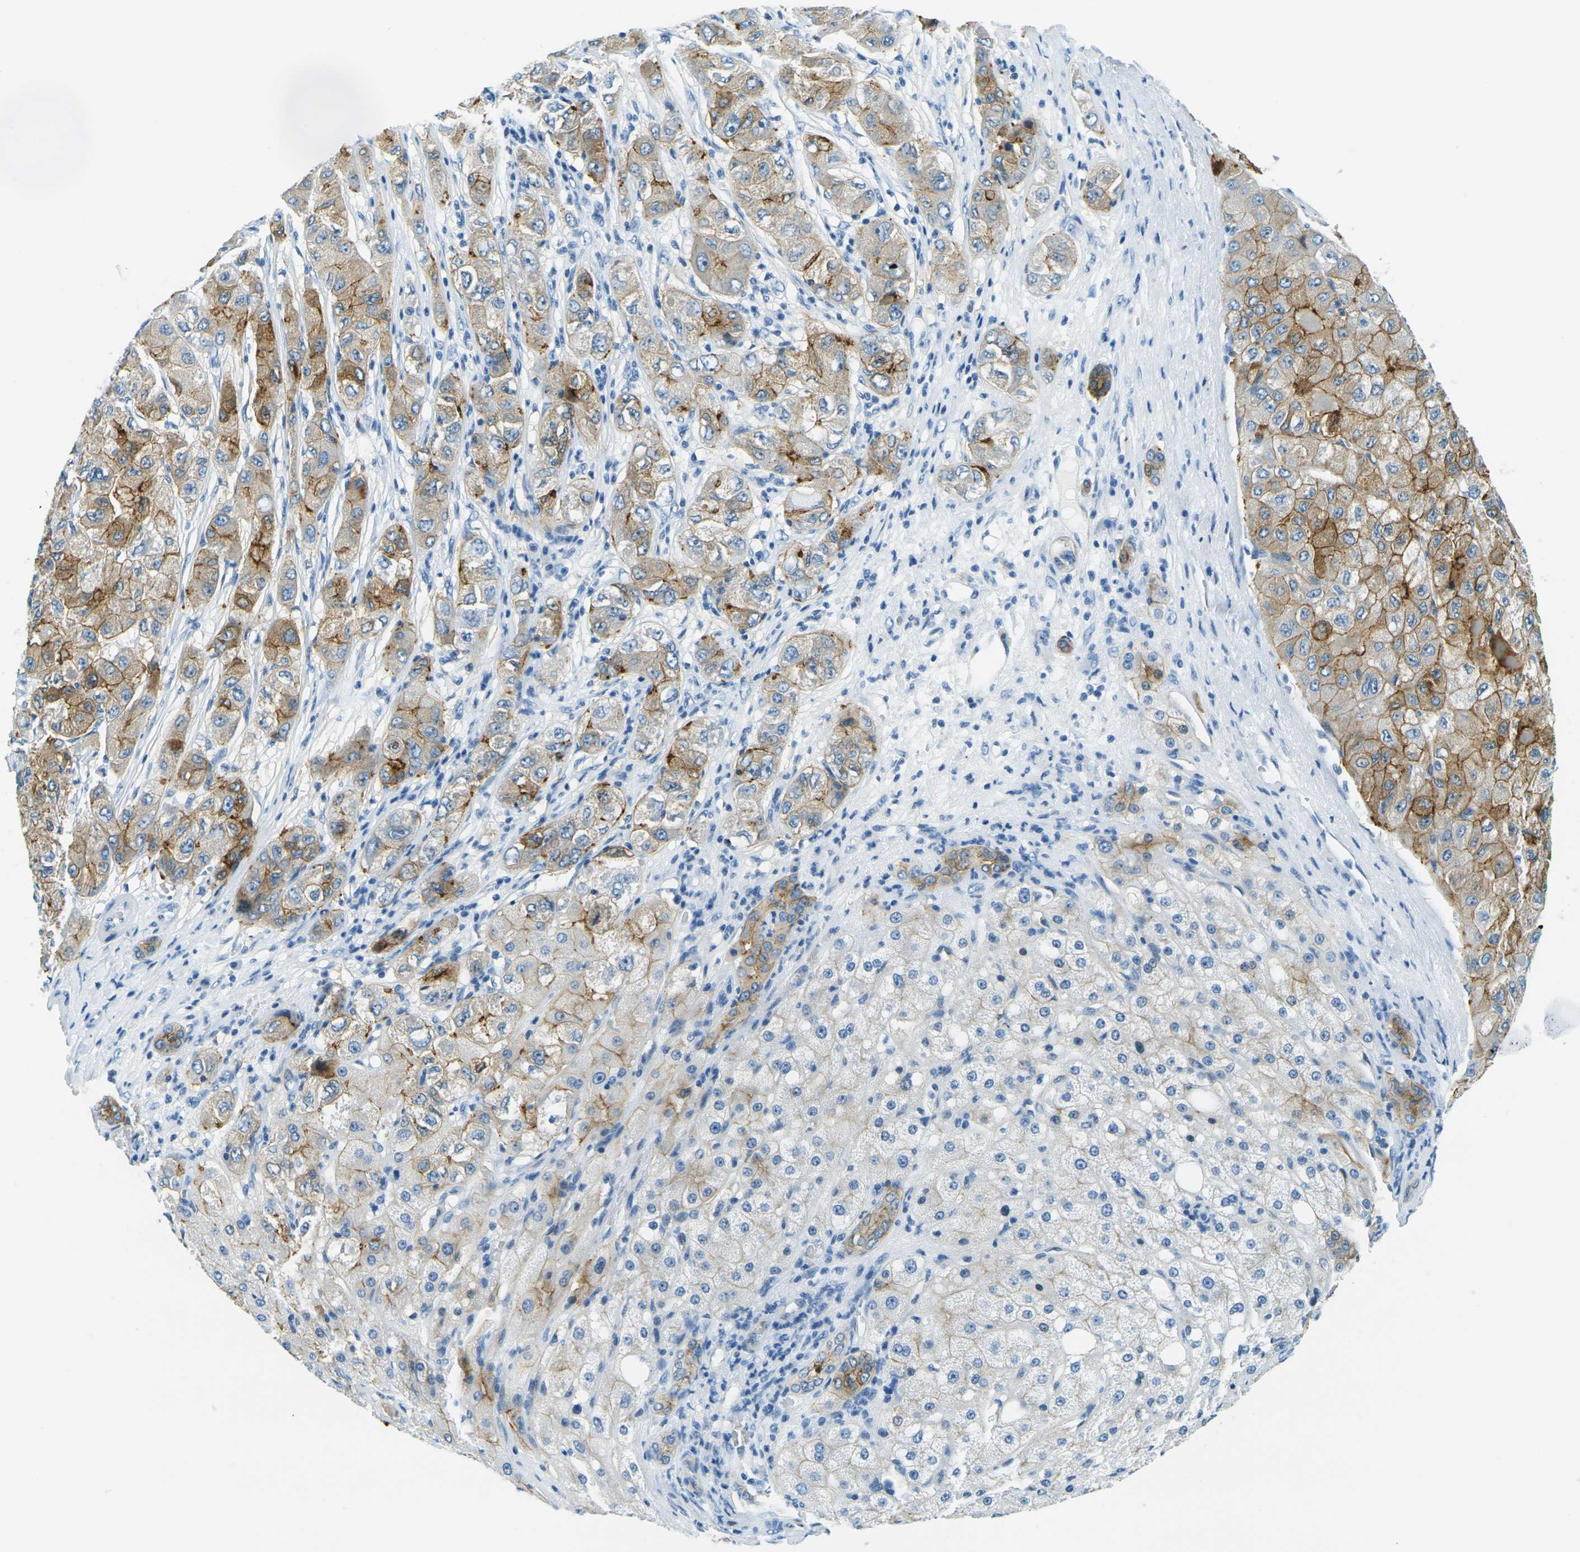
{"staining": {"intensity": "moderate", "quantity": ">75%", "location": "cytoplasmic/membranous"}, "tissue": "liver cancer", "cell_type": "Tumor cells", "image_type": "cancer", "snomed": [{"axis": "morphology", "description": "Carcinoma, Hepatocellular, NOS"}, {"axis": "topography", "description": "Liver"}], "caption": "This is a micrograph of immunohistochemistry (IHC) staining of liver hepatocellular carcinoma, which shows moderate positivity in the cytoplasmic/membranous of tumor cells.", "gene": "OCLN", "patient": {"sex": "male", "age": 80}}